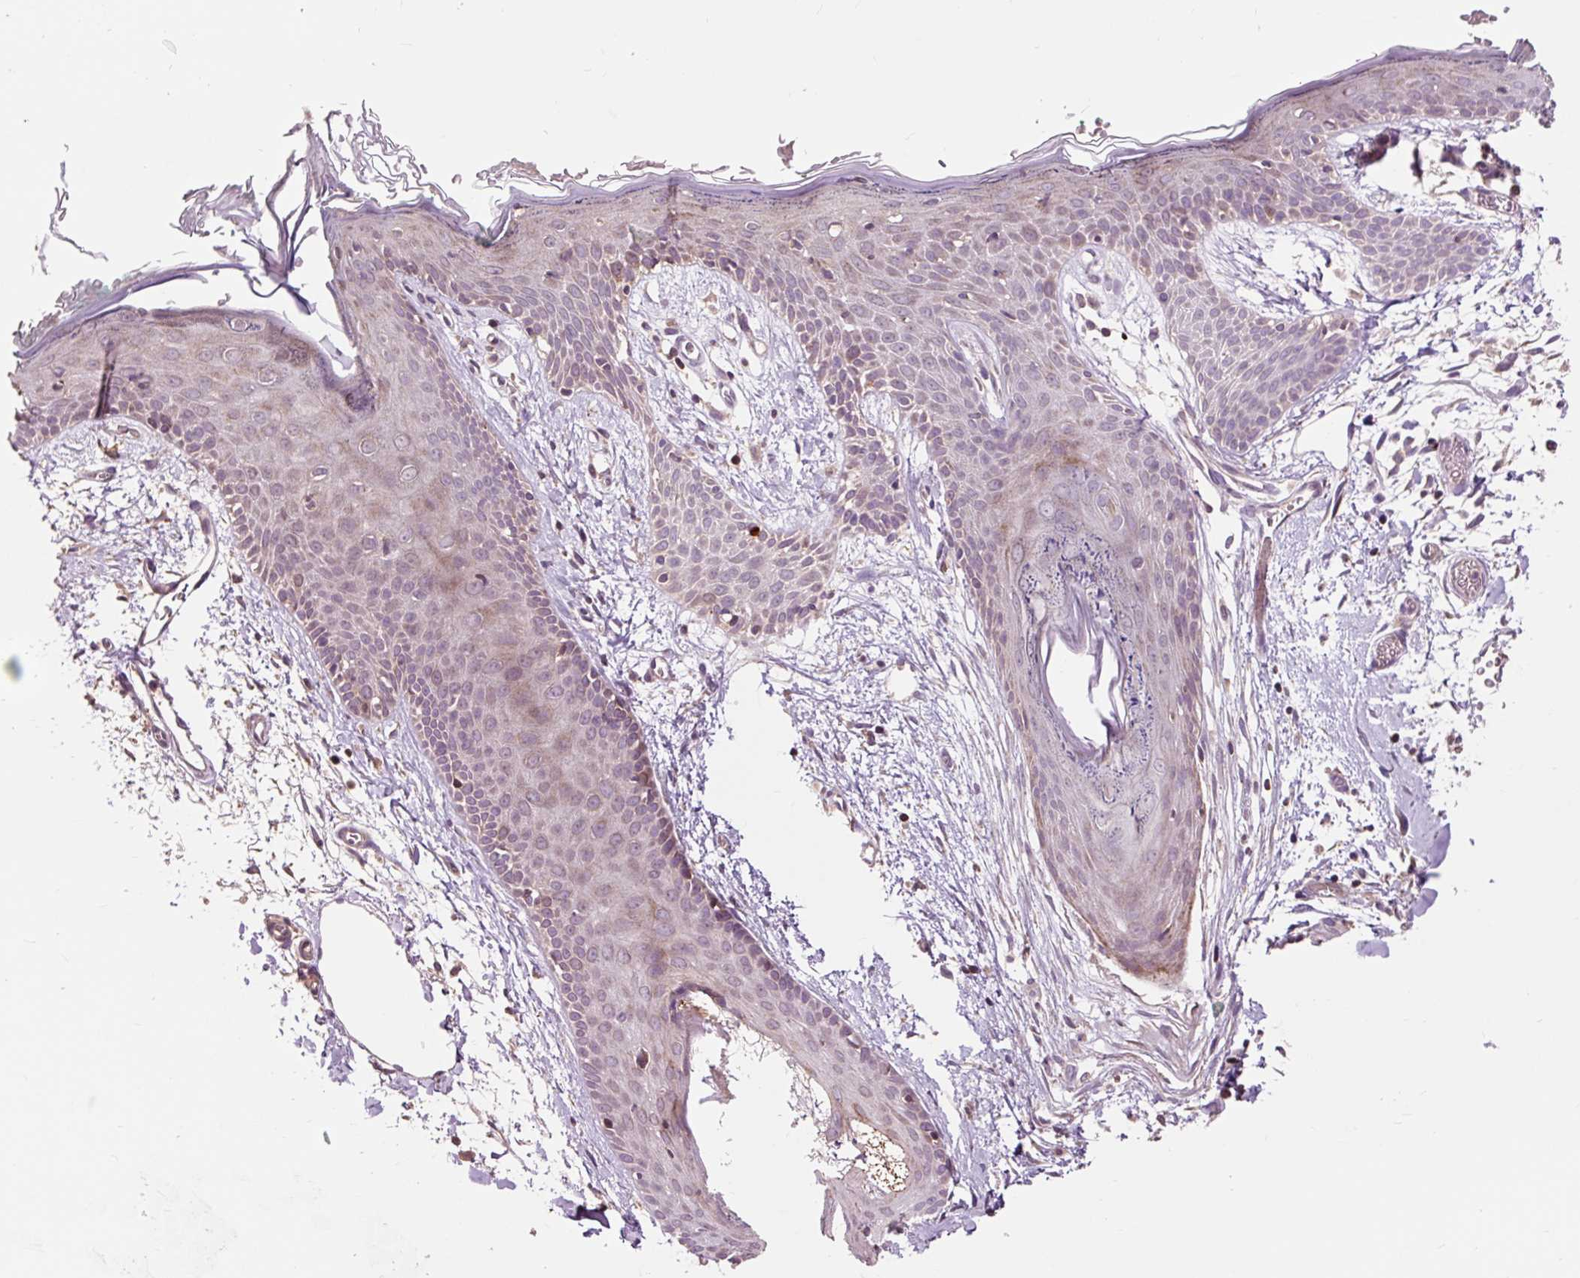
{"staining": {"intensity": "moderate", "quantity": "<25%", "location": "cytoplasmic/membranous"}, "tissue": "skin", "cell_type": "Fibroblasts", "image_type": "normal", "snomed": [{"axis": "morphology", "description": "Normal tissue, NOS"}, {"axis": "topography", "description": "Skin"}], "caption": "Fibroblasts display moderate cytoplasmic/membranous positivity in about <25% of cells in benign skin.", "gene": "PRIMPOL", "patient": {"sex": "male", "age": 79}}